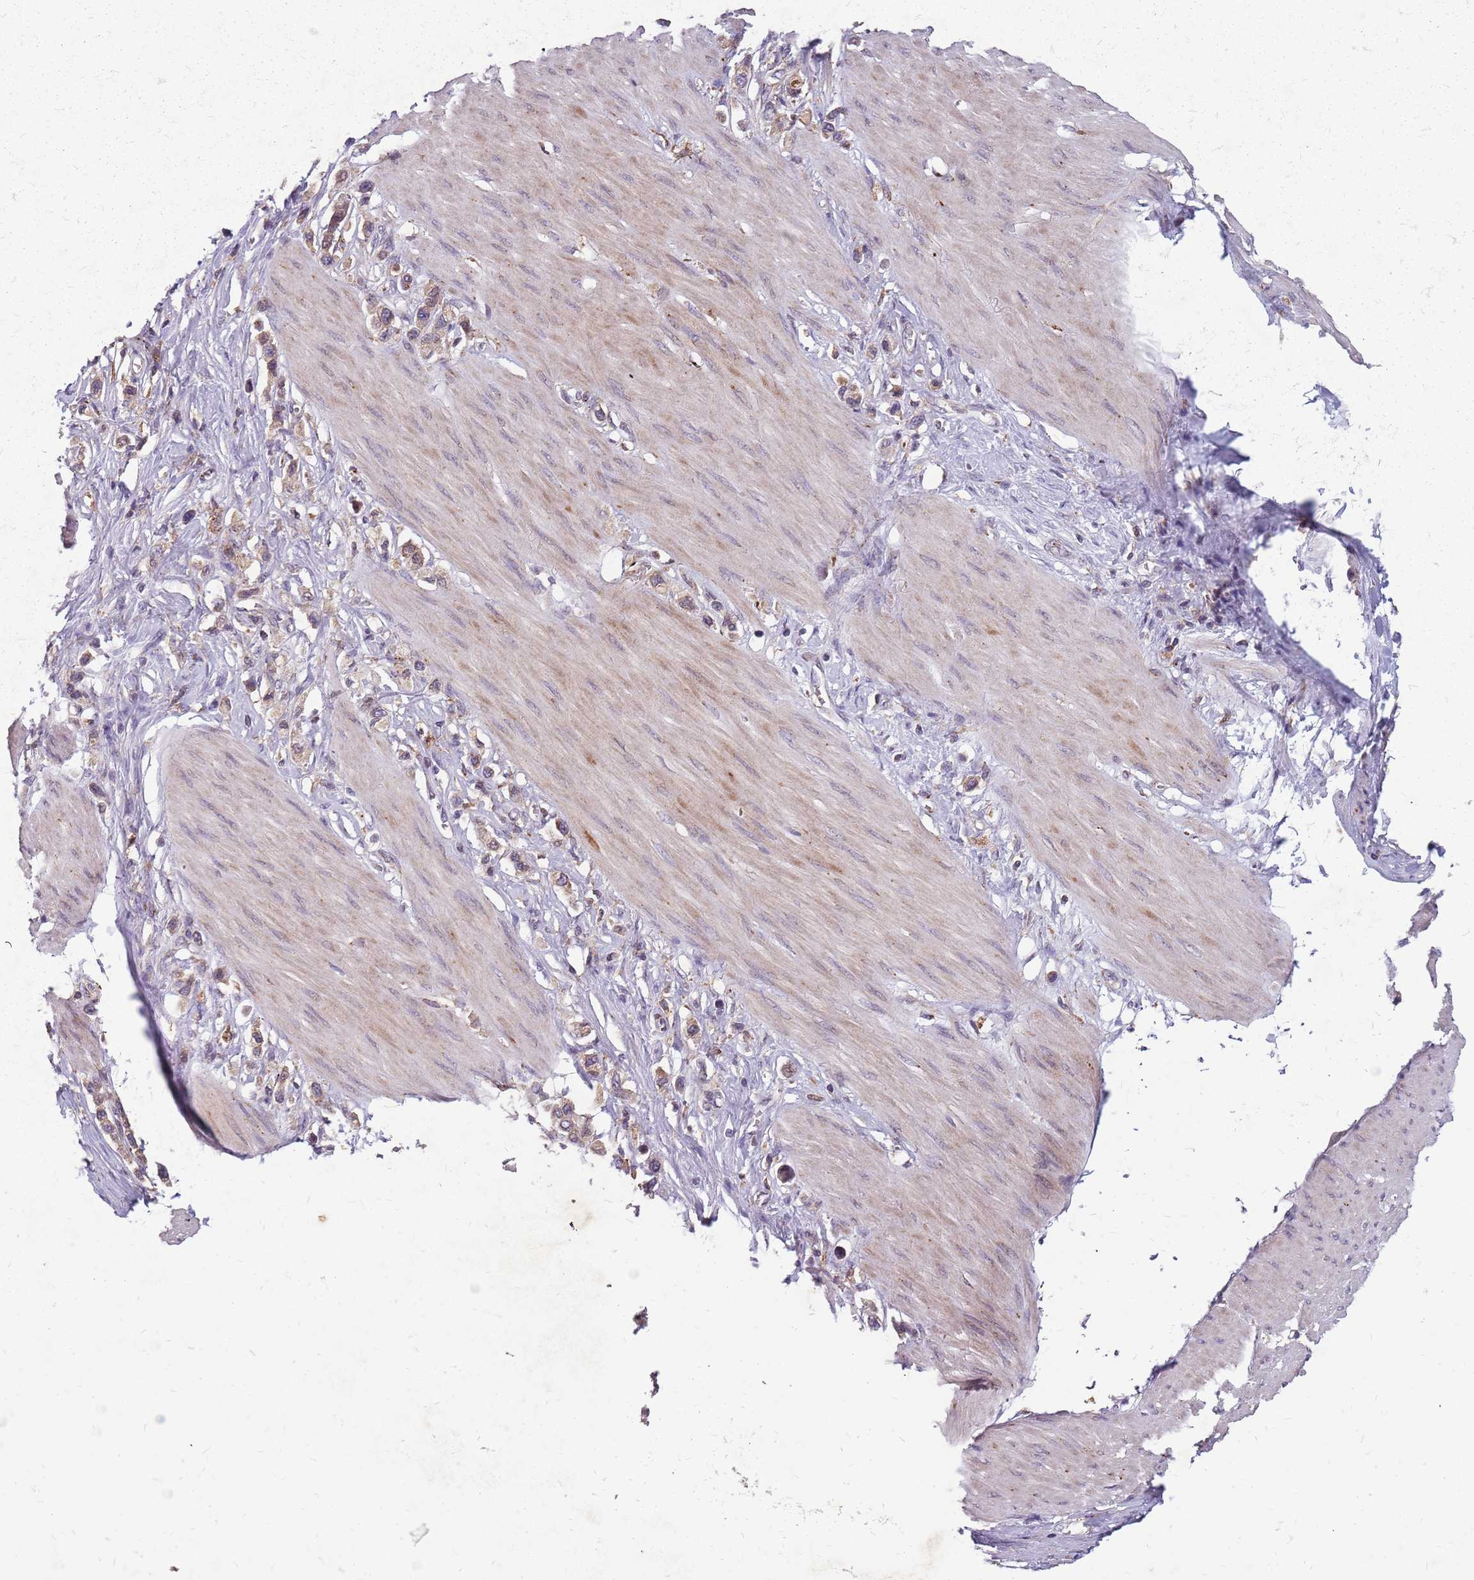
{"staining": {"intensity": "weak", "quantity": ">75%", "location": "cytoplasmic/membranous"}, "tissue": "stomach cancer", "cell_type": "Tumor cells", "image_type": "cancer", "snomed": [{"axis": "morphology", "description": "Adenocarcinoma, NOS"}, {"axis": "topography", "description": "Stomach"}], "caption": "Immunohistochemistry (IHC) histopathology image of neoplastic tissue: stomach cancer stained using immunohistochemistry (IHC) shows low levels of weak protein expression localized specifically in the cytoplasmic/membranous of tumor cells, appearing as a cytoplasmic/membranous brown color.", "gene": "NME4", "patient": {"sex": "female", "age": 65}}